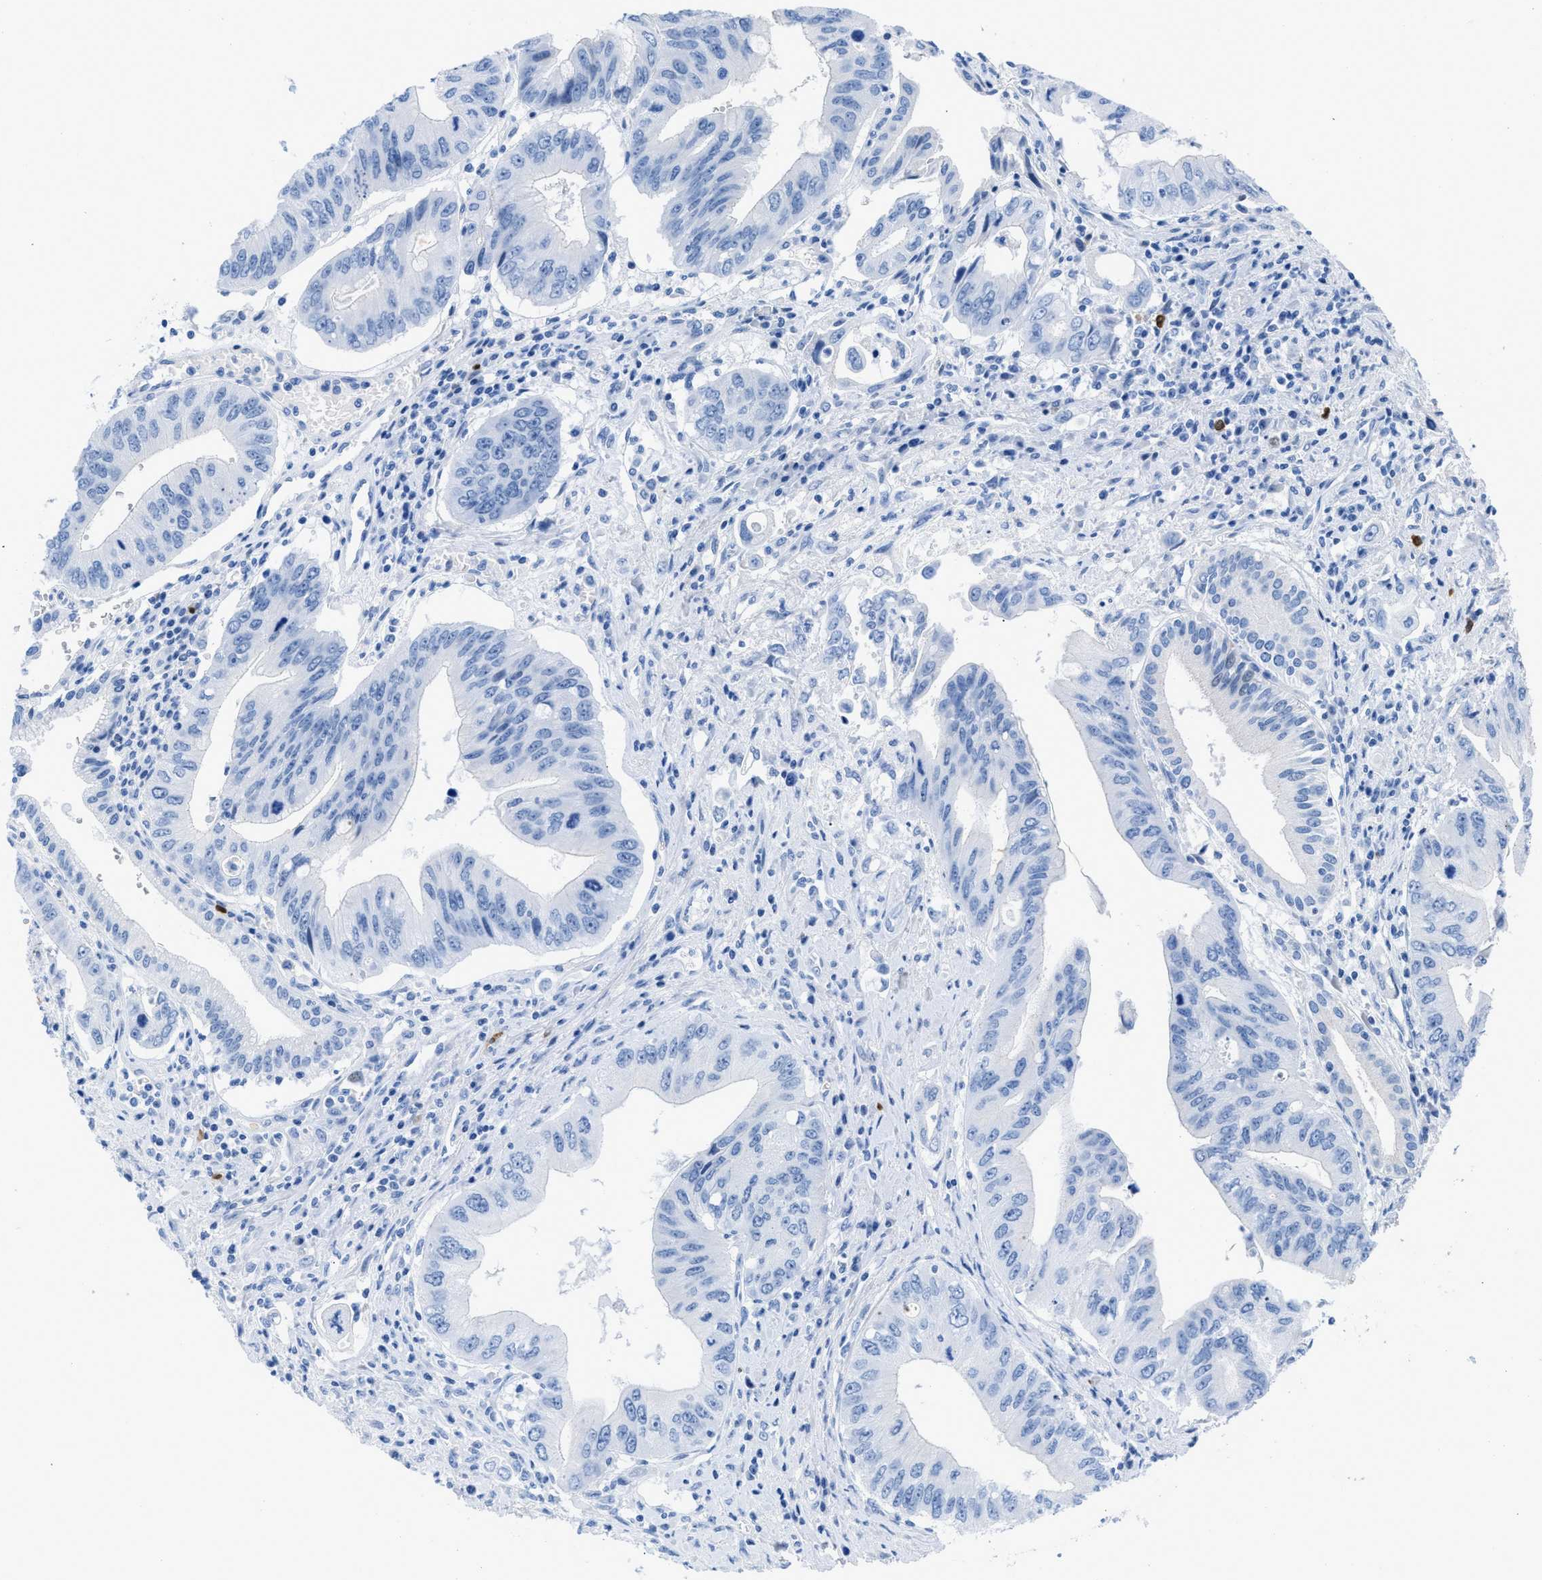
{"staining": {"intensity": "negative", "quantity": "none", "location": "none"}, "tissue": "pancreatic cancer", "cell_type": "Tumor cells", "image_type": "cancer", "snomed": [{"axis": "morphology", "description": "Adenocarcinoma, NOS"}, {"axis": "topography", "description": "Pancreas"}], "caption": "This is an immunohistochemistry (IHC) image of human pancreatic cancer. There is no positivity in tumor cells.", "gene": "TCL1A", "patient": {"sex": "female", "age": 73}}